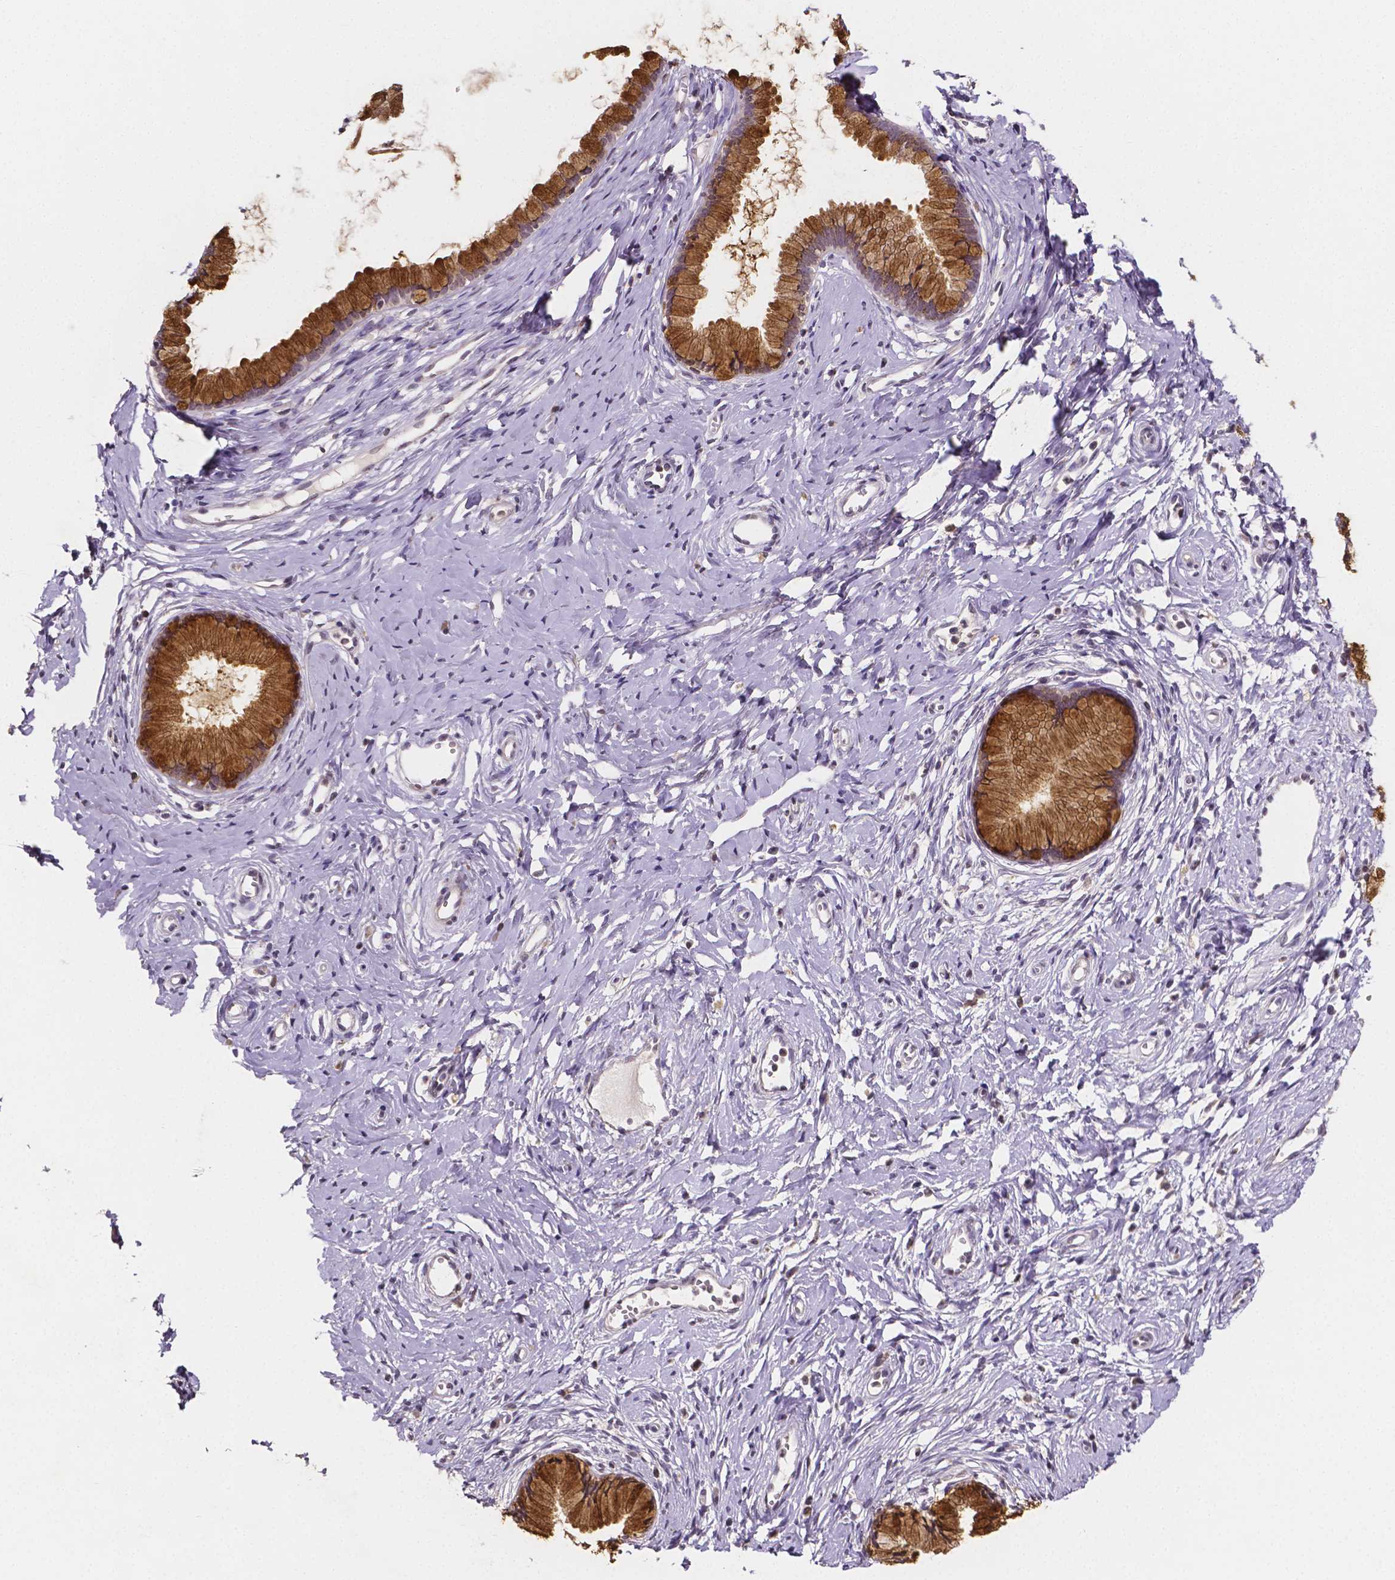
{"staining": {"intensity": "moderate", "quantity": ">75%", "location": "cytoplasmic/membranous"}, "tissue": "cervix", "cell_type": "Glandular cells", "image_type": "normal", "snomed": [{"axis": "morphology", "description": "Normal tissue, NOS"}, {"axis": "topography", "description": "Cervix"}], "caption": "Human cervix stained for a protein (brown) shows moderate cytoplasmic/membranous positive expression in approximately >75% of glandular cells.", "gene": "NRGN", "patient": {"sex": "female", "age": 40}}